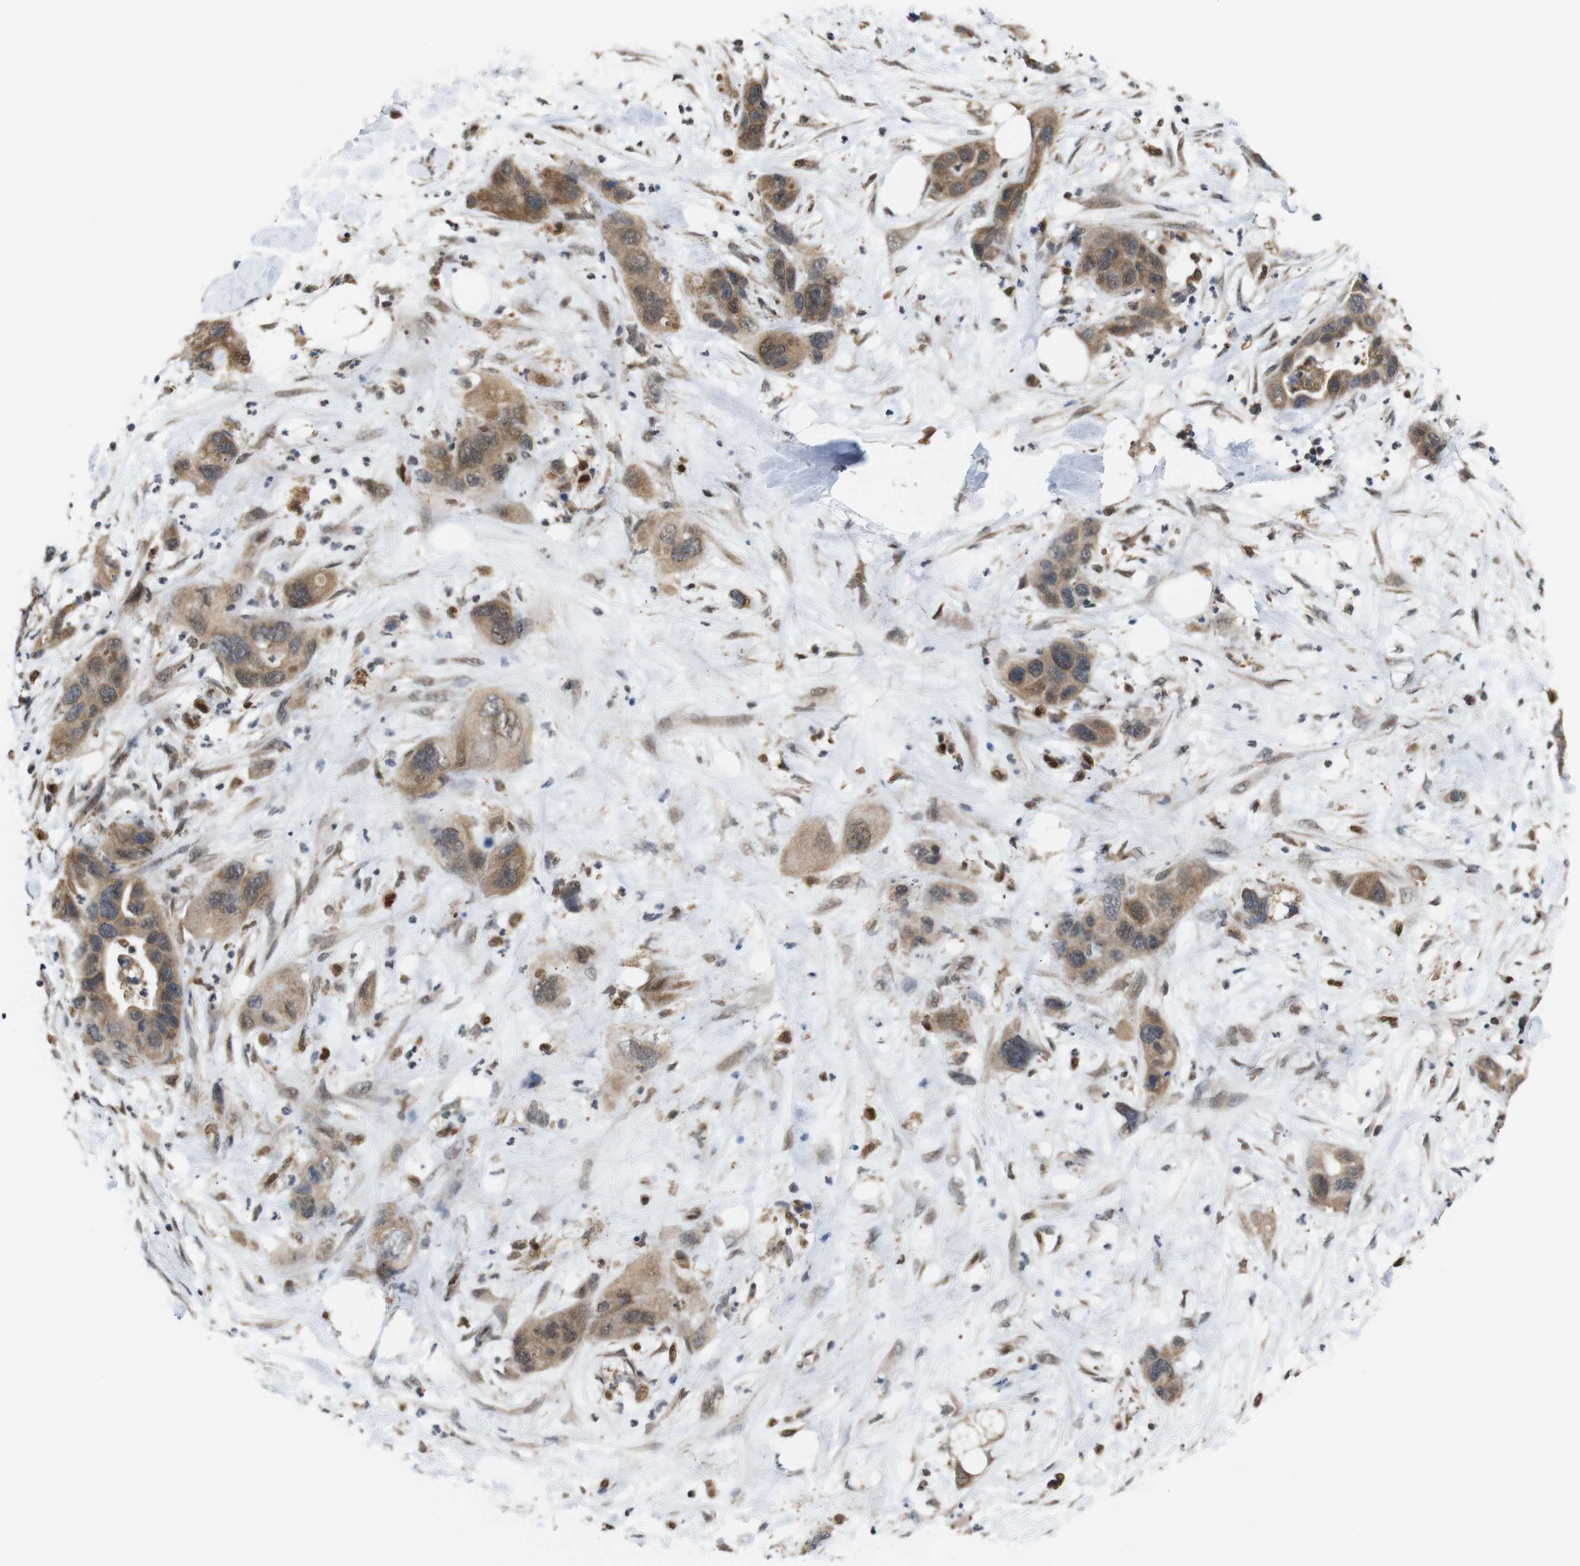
{"staining": {"intensity": "moderate", "quantity": ">75%", "location": "cytoplasmic/membranous,nuclear"}, "tissue": "pancreatic cancer", "cell_type": "Tumor cells", "image_type": "cancer", "snomed": [{"axis": "morphology", "description": "Adenocarcinoma, NOS"}, {"axis": "topography", "description": "Pancreas"}], "caption": "Immunohistochemistry (IHC) image of pancreatic cancer (adenocarcinoma) stained for a protein (brown), which reveals medium levels of moderate cytoplasmic/membranous and nuclear expression in approximately >75% of tumor cells.", "gene": "PNMA8A", "patient": {"sex": "female", "age": 71}}